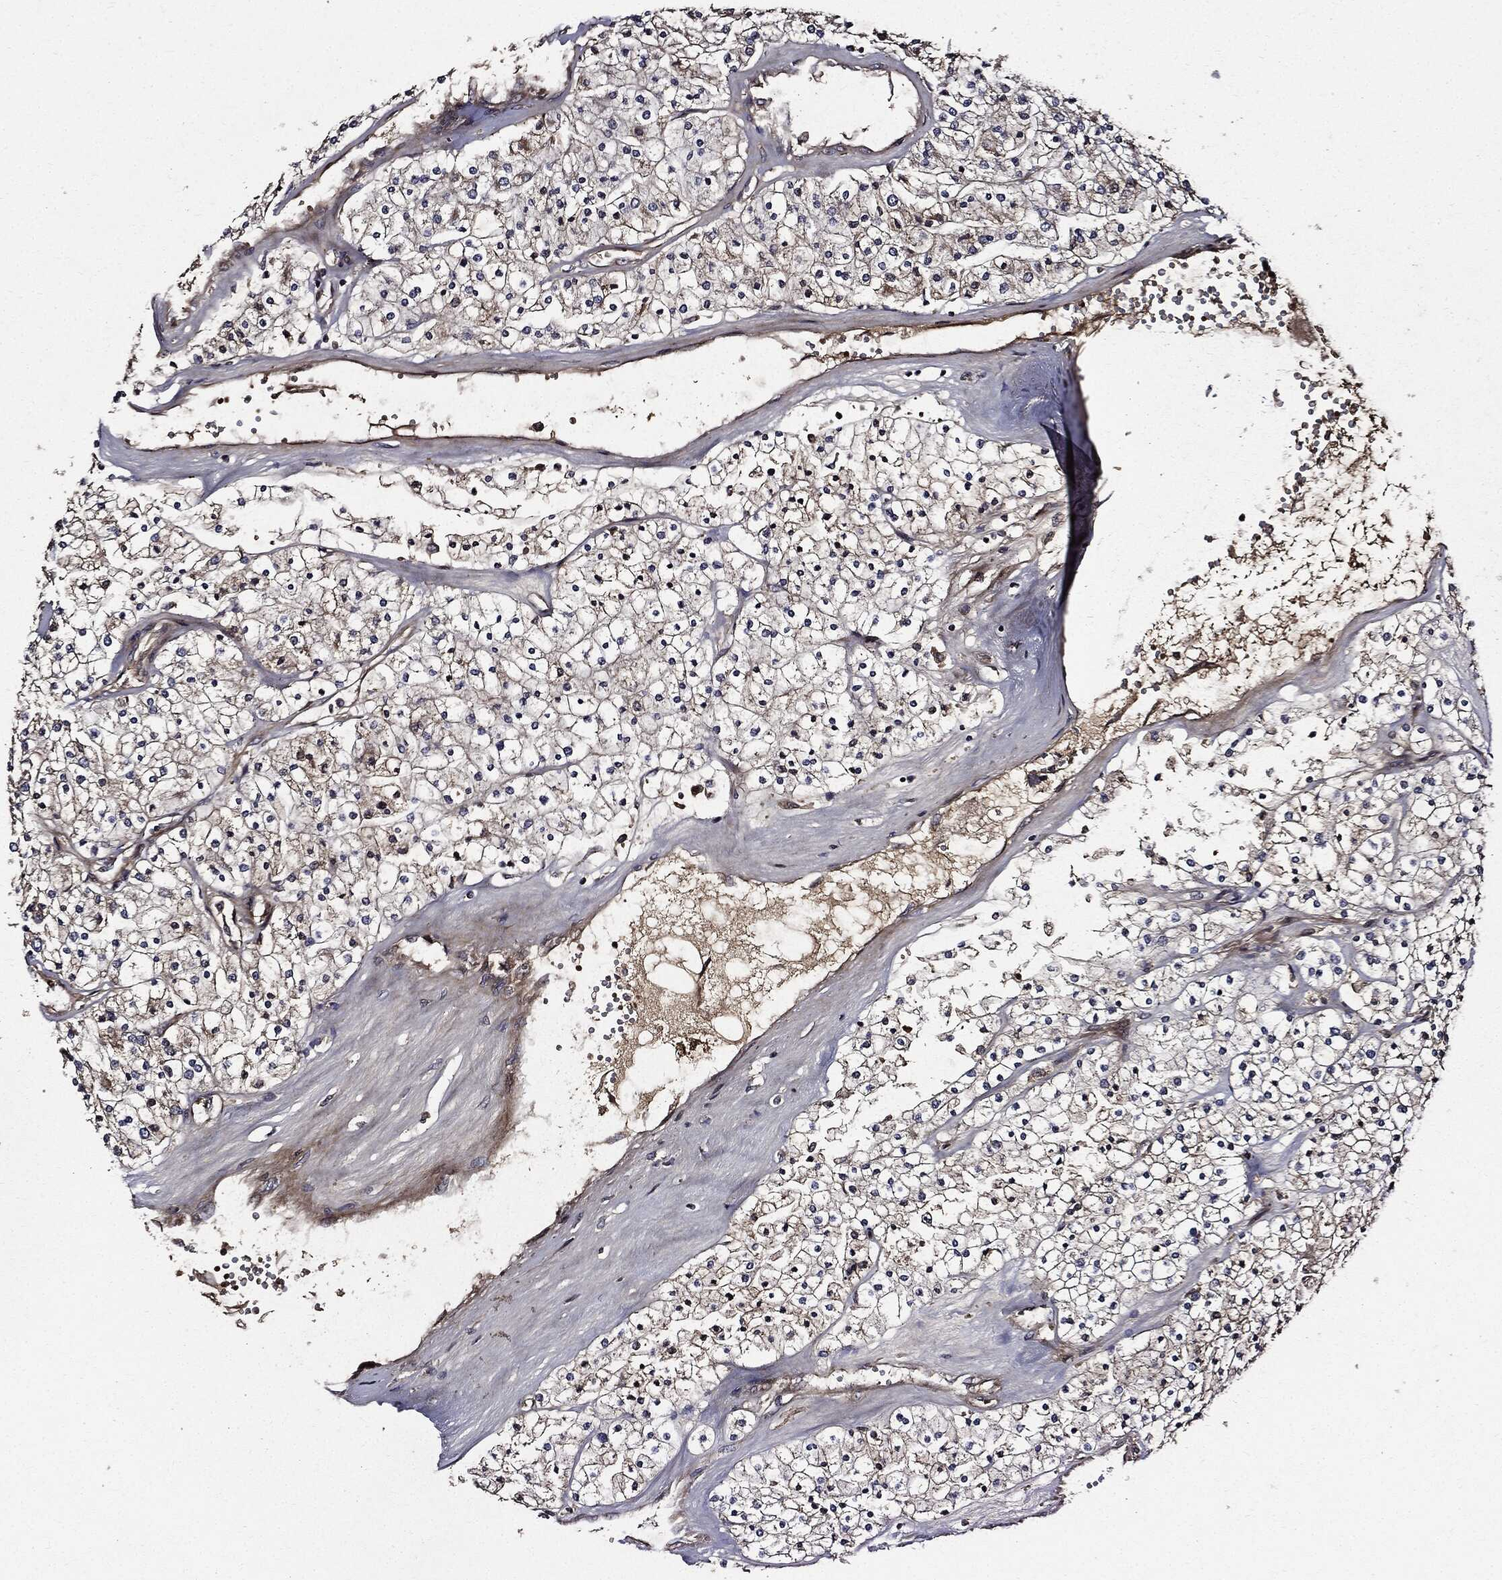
{"staining": {"intensity": "negative", "quantity": "none", "location": "none"}, "tissue": "renal cancer", "cell_type": "Tumor cells", "image_type": "cancer", "snomed": [{"axis": "morphology", "description": "Adenocarcinoma, NOS"}, {"axis": "topography", "description": "Kidney"}], "caption": "The micrograph reveals no significant positivity in tumor cells of renal cancer (adenocarcinoma).", "gene": "HTT", "patient": {"sex": "male", "age": 80}}